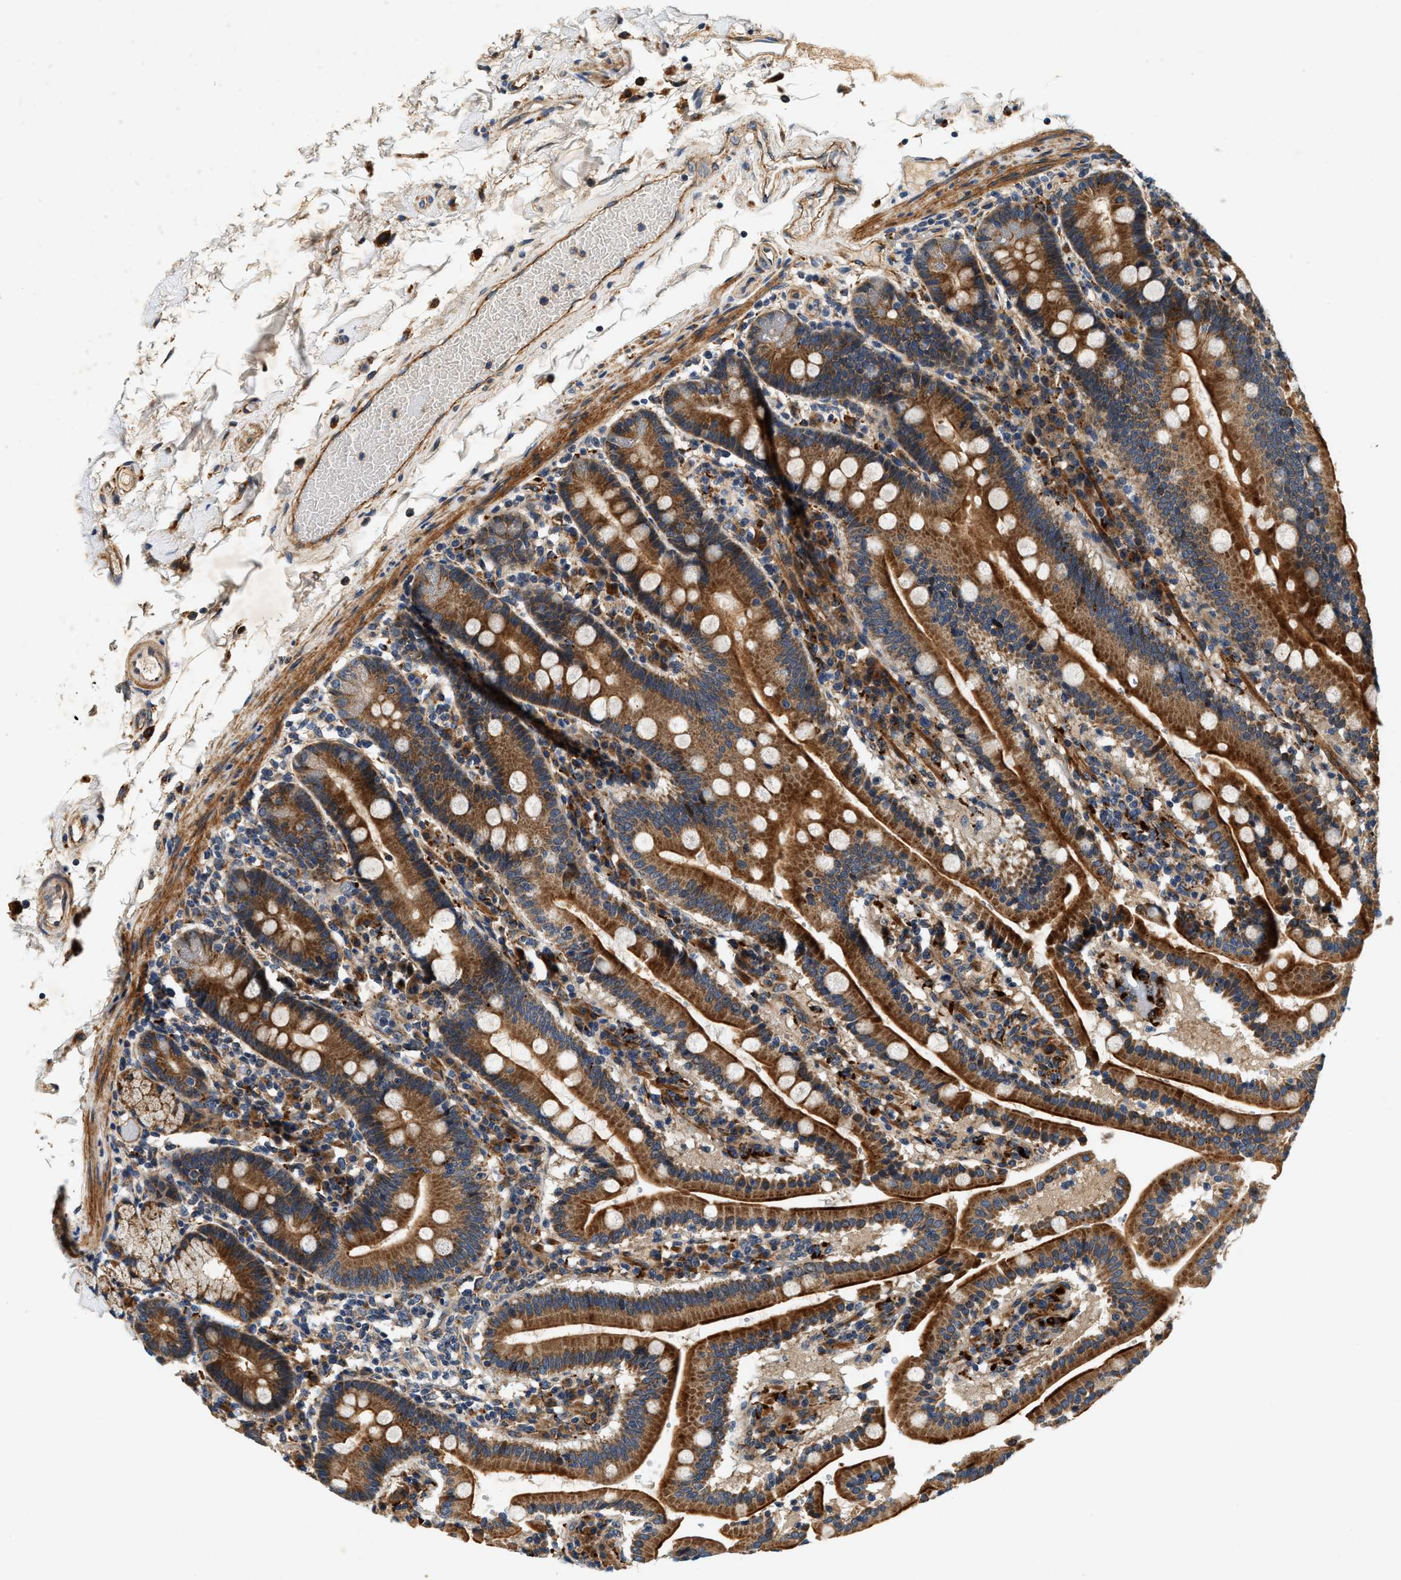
{"staining": {"intensity": "strong", "quantity": ">75%", "location": "cytoplasmic/membranous"}, "tissue": "duodenum", "cell_type": "Glandular cells", "image_type": "normal", "snomed": [{"axis": "morphology", "description": "Normal tissue, NOS"}, {"axis": "topography", "description": "Small intestine, NOS"}], "caption": "The photomicrograph displays staining of unremarkable duodenum, revealing strong cytoplasmic/membranous protein positivity (brown color) within glandular cells.", "gene": "DUSP10", "patient": {"sex": "female", "age": 71}}